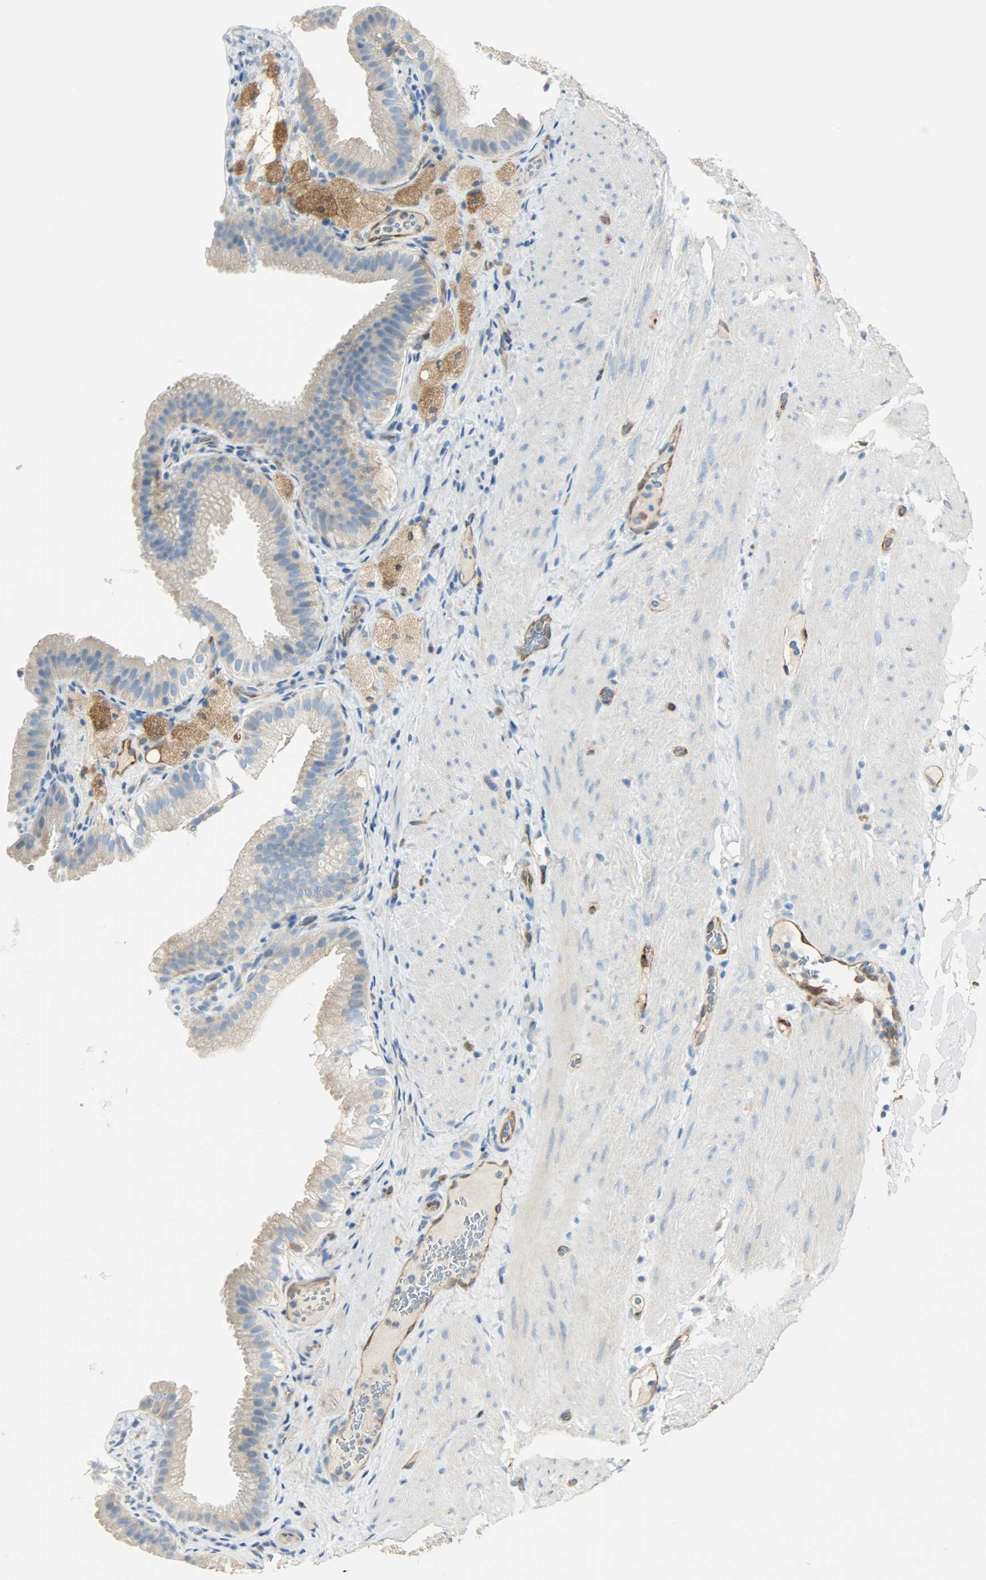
{"staining": {"intensity": "weak", "quantity": ">75%", "location": "cytoplasmic/membranous"}, "tissue": "gallbladder", "cell_type": "Glandular cells", "image_type": "normal", "snomed": [{"axis": "morphology", "description": "Normal tissue, NOS"}, {"axis": "topography", "description": "Gallbladder"}], "caption": "A histopathology image showing weak cytoplasmic/membranous expression in about >75% of glandular cells in unremarkable gallbladder, as visualized by brown immunohistochemical staining.", "gene": "WARS1", "patient": {"sex": "female", "age": 24}}